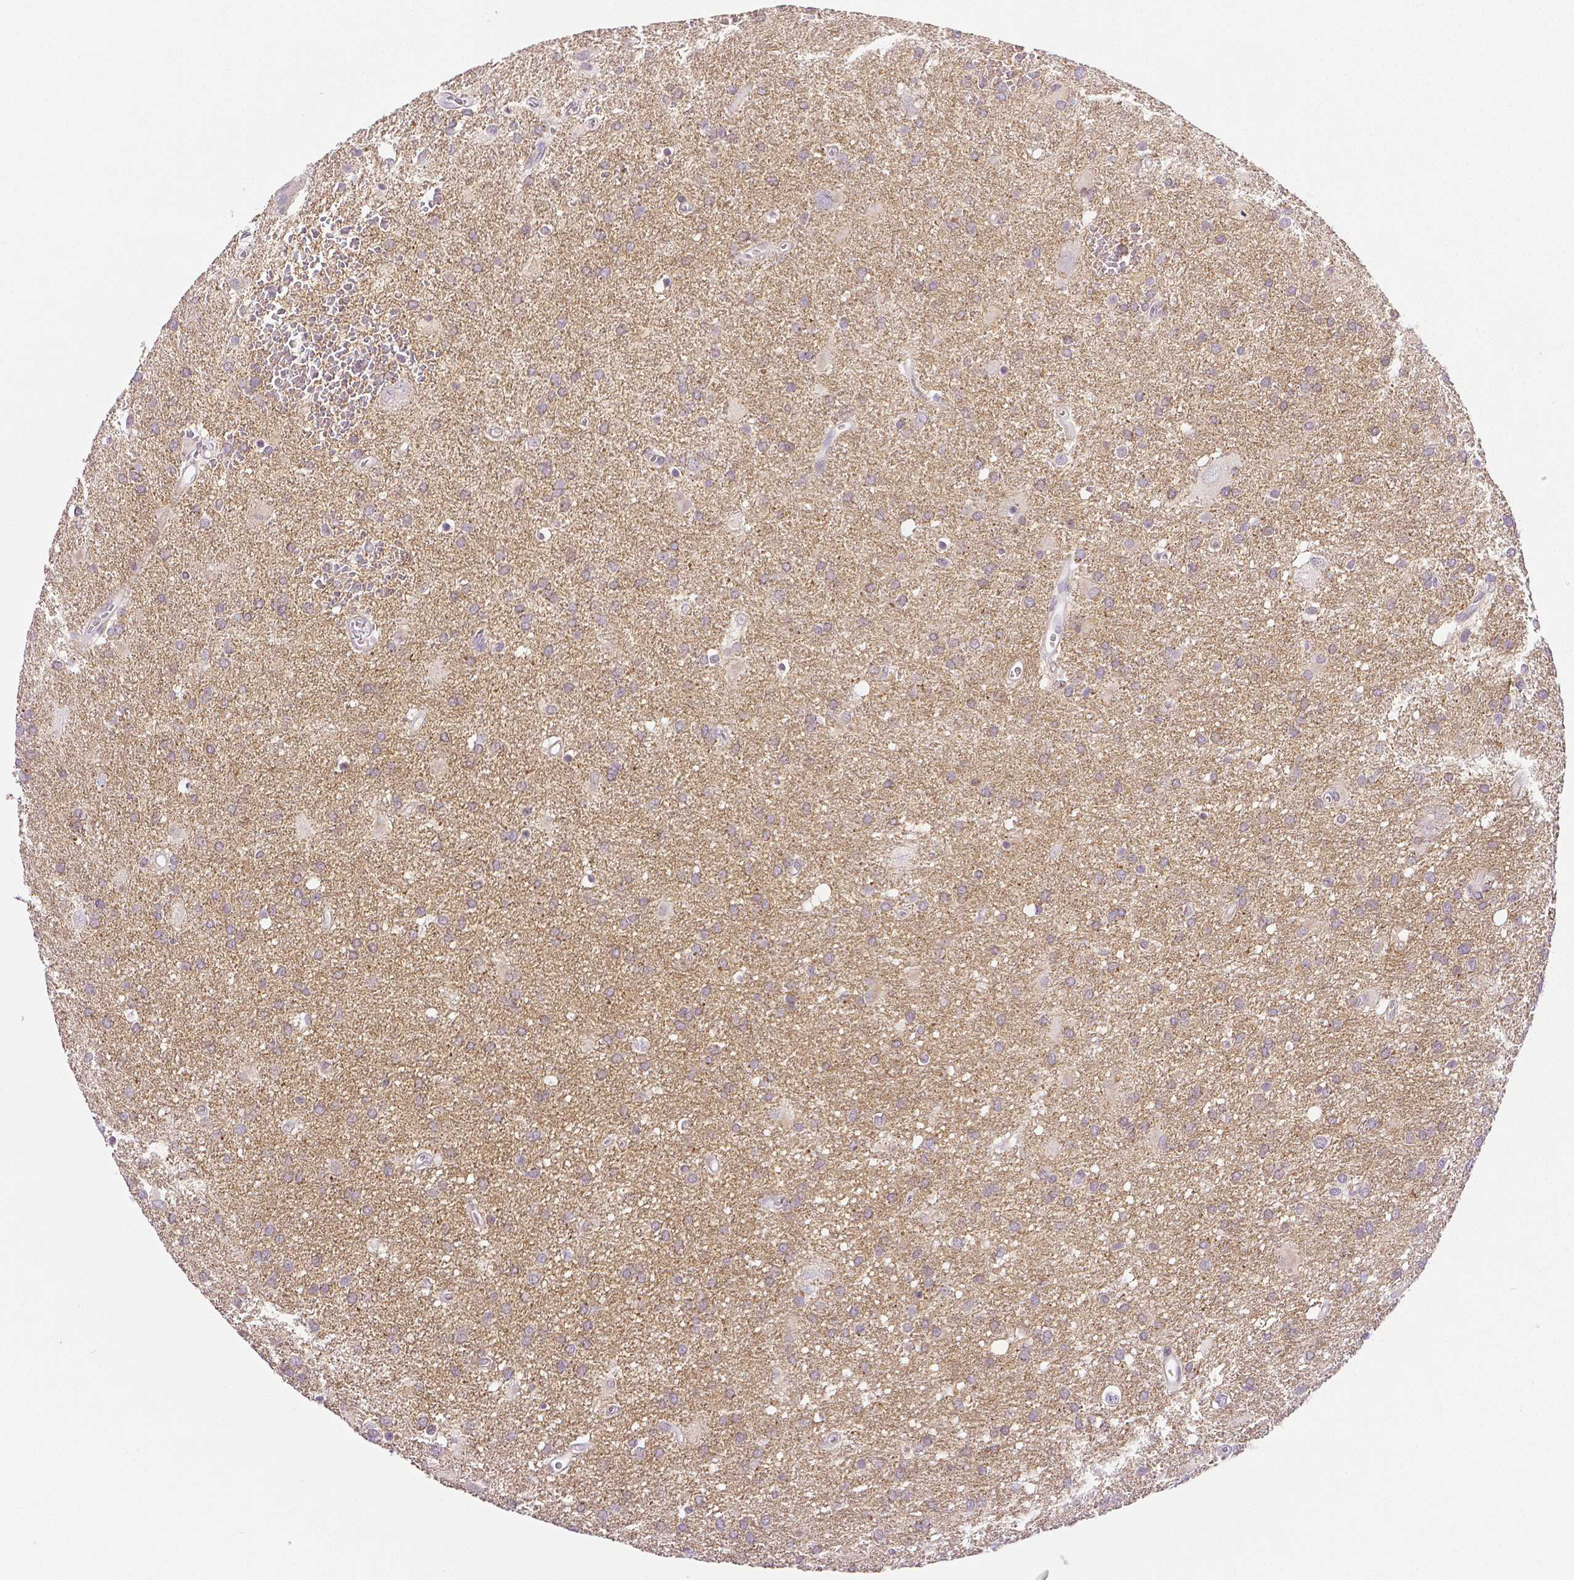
{"staining": {"intensity": "weak", "quantity": "25%-75%", "location": "cytoplasmic/membranous"}, "tissue": "glioma", "cell_type": "Tumor cells", "image_type": "cancer", "snomed": [{"axis": "morphology", "description": "Glioma, malignant, Low grade"}, {"axis": "topography", "description": "Brain"}], "caption": "Protein expression analysis of human low-grade glioma (malignant) reveals weak cytoplasmic/membranous expression in about 25%-75% of tumor cells.", "gene": "THY1", "patient": {"sex": "male", "age": 66}}